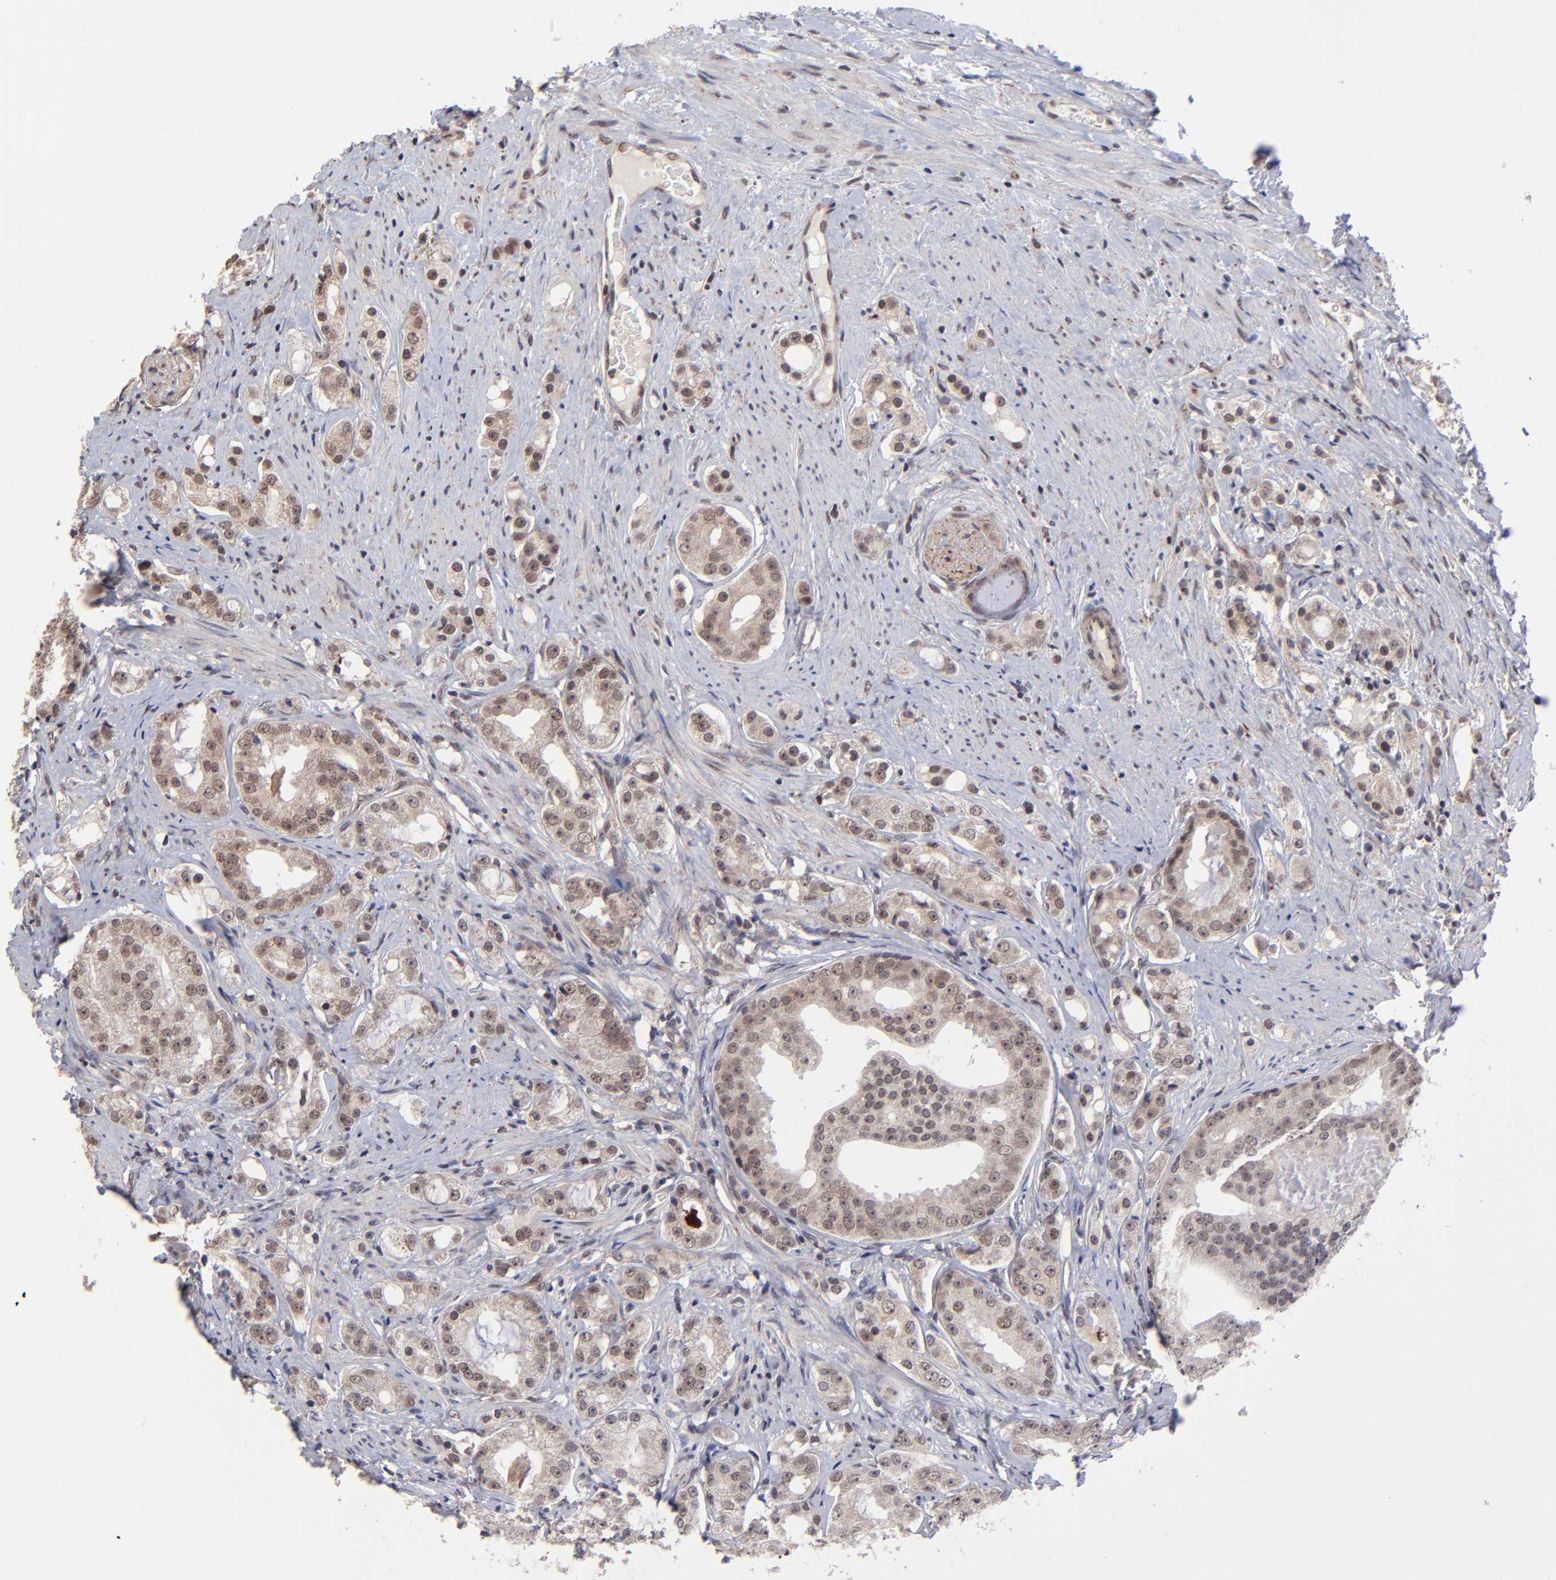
{"staining": {"intensity": "moderate", "quantity": "25%-75%", "location": "cytoplasmic/membranous"}, "tissue": "prostate cancer", "cell_type": "Tumor cells", "image_type": "cancer", "snomed": [{"axis": "morphology", "description": "Adenocarcinoma, High grade"}, {"axis": "topography", "description": "Prostate"}], "caption": "A brown stain shows moderate cytoplasmic/membranous staining of a protein in prostate adenocarcinoma (high-grade) tumor cells. (Stains: DAB in brown, nuclei in blue, Microscopy: brightfield microscopy at high magnification).", "gene": "ZNF419", "patient": {"sex": "male", "age": 68}}